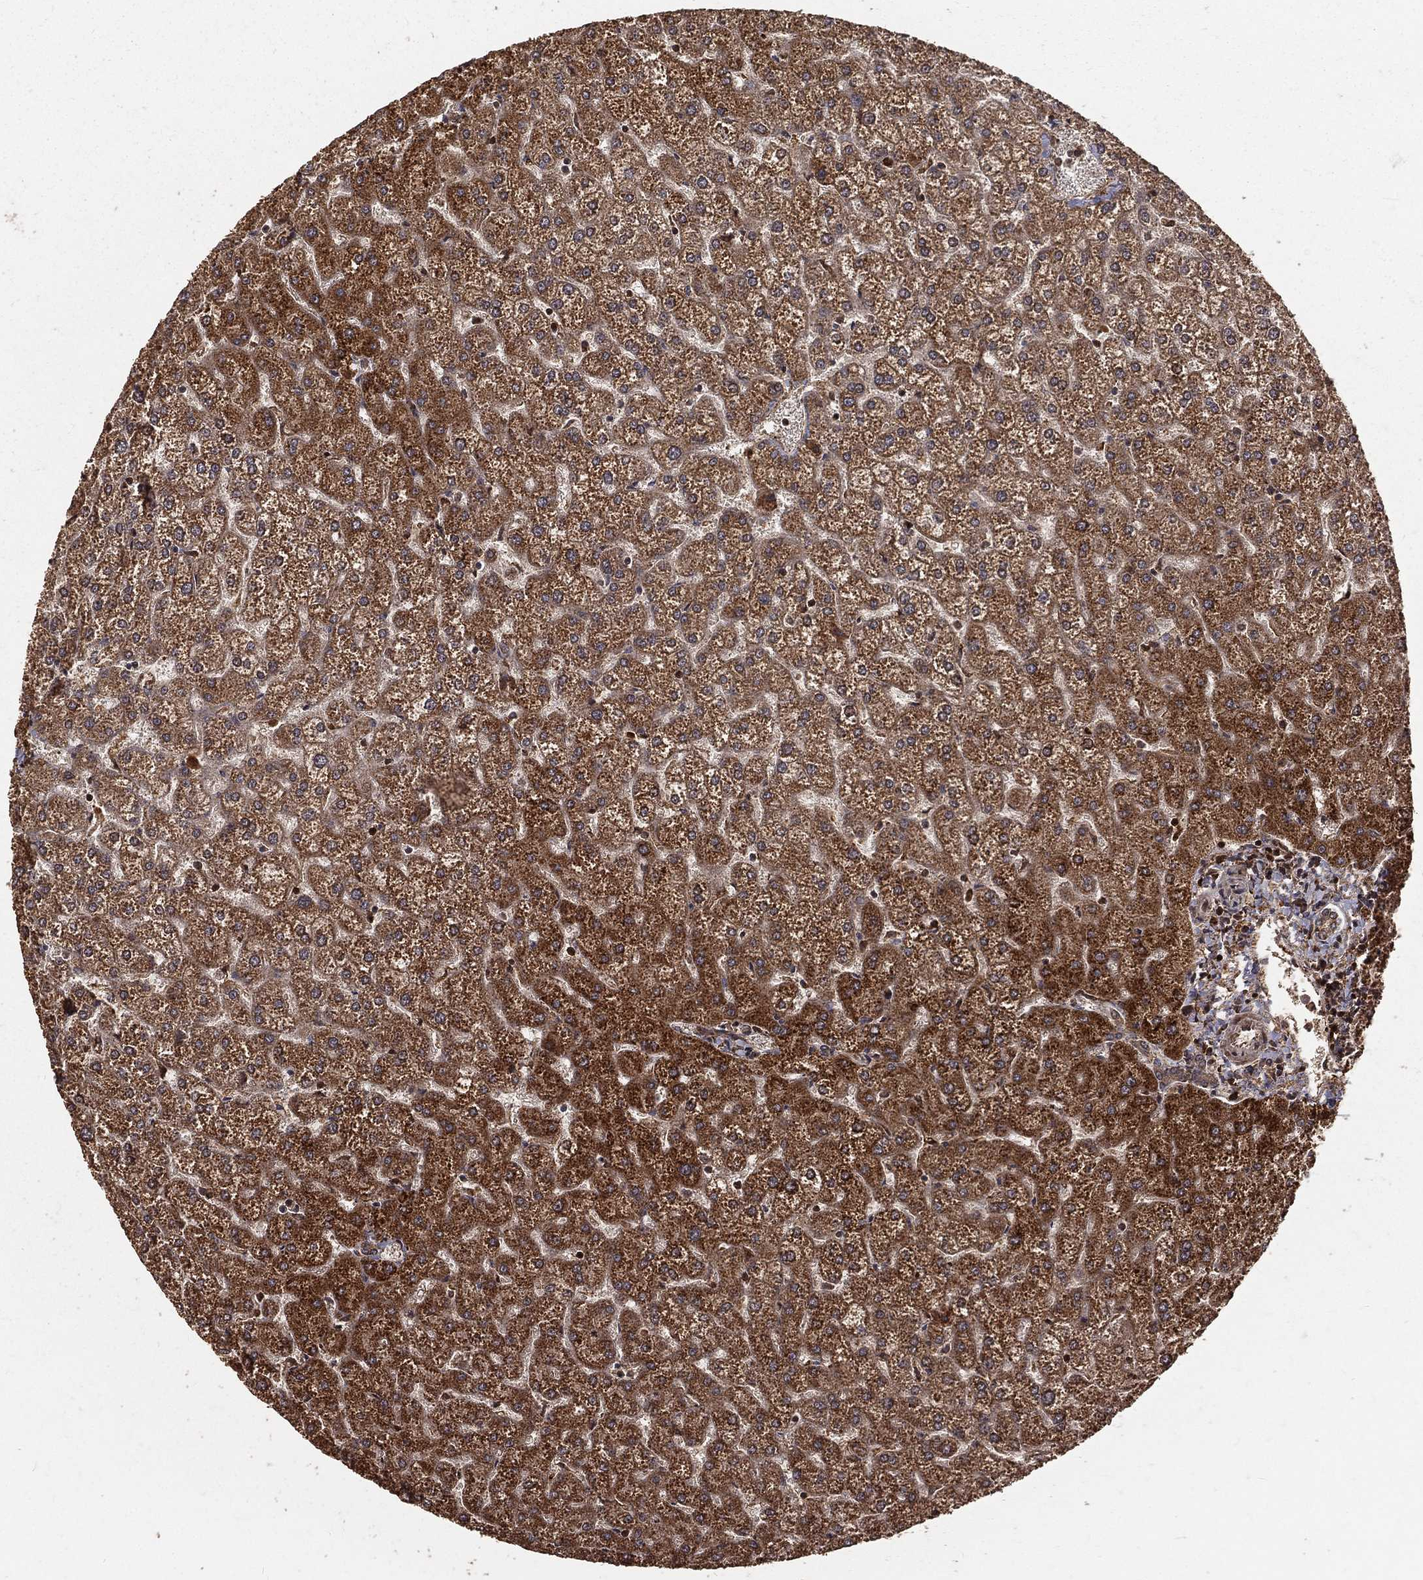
{"staining": {"intensity": "moderate", "quantity": "<25%", "location": "cytoplasmic/membranous"}, "tissue": "liver", "cell_type": "Cholangiocytes", "image_type": "normal", "snomed": [{"axis": "morphology", "description": "Normal tissue, NOS"}, {"axis": "topography", "description": "Liver"}], "caption": "This is a histology image of IHC staining of normal liver, which shows moderate expression in the cytoplasmic/membranous of cholangiocytes.", "gene": "MAPK1", "patient": {"sex": "female", "age": 32}}